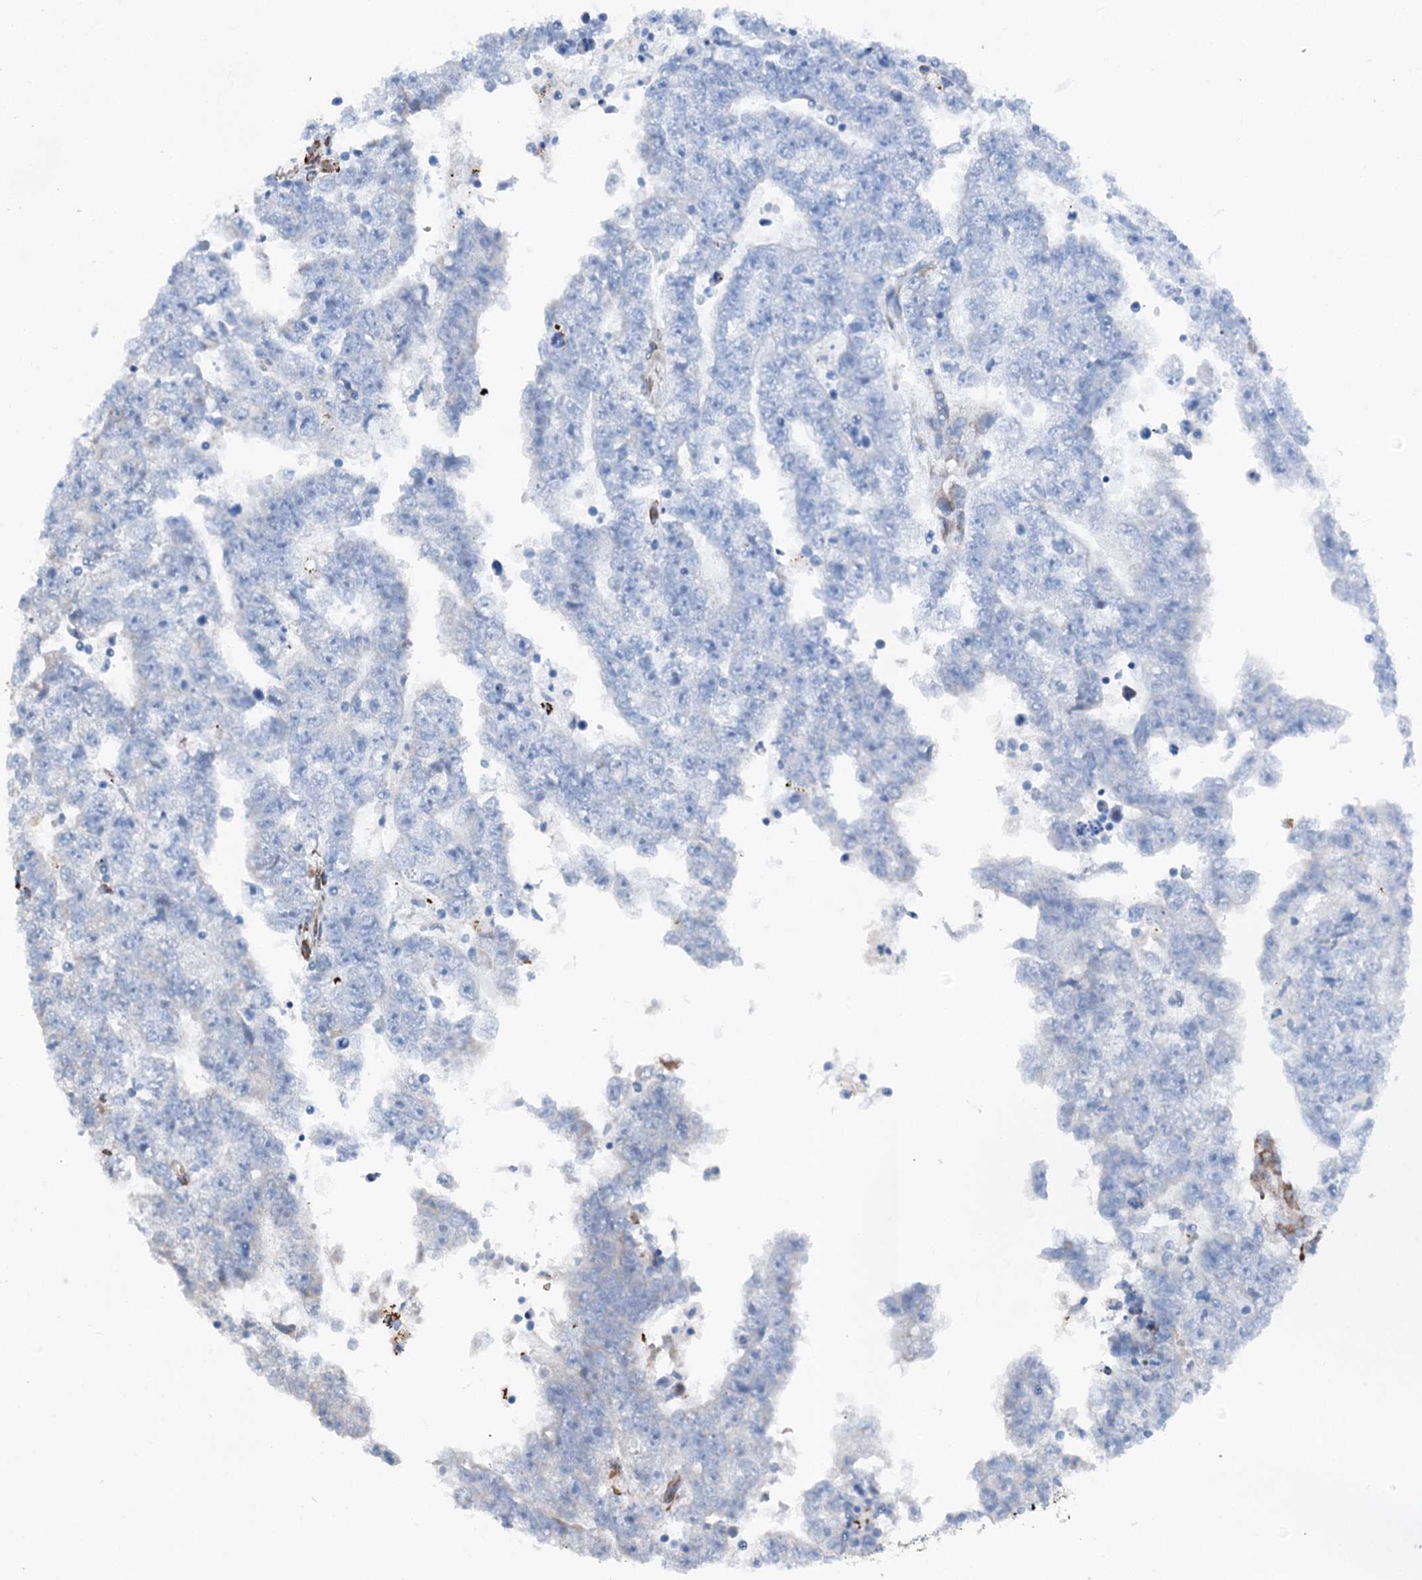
{"staining": {"intensity": "negative", "quantity": "none", "location": "none"}, "tissue": "testis cancer", "cell_type": "Tumor cells", "image_type": "cancer", "snomed": [{"axis": "morphology", "description": "Carcinoma, Embryonal, NOS"}, {"axis": "topography", "description": "Testis"}], "caption": "Tumor cells are negative for brown protein staining in testis cancer (embryonal carcinoma). (DAB immunohistochemistry with hematoxylin counter stain).", "gene": "DDIAS", "patient": {"sex": "male", "age": 25}}